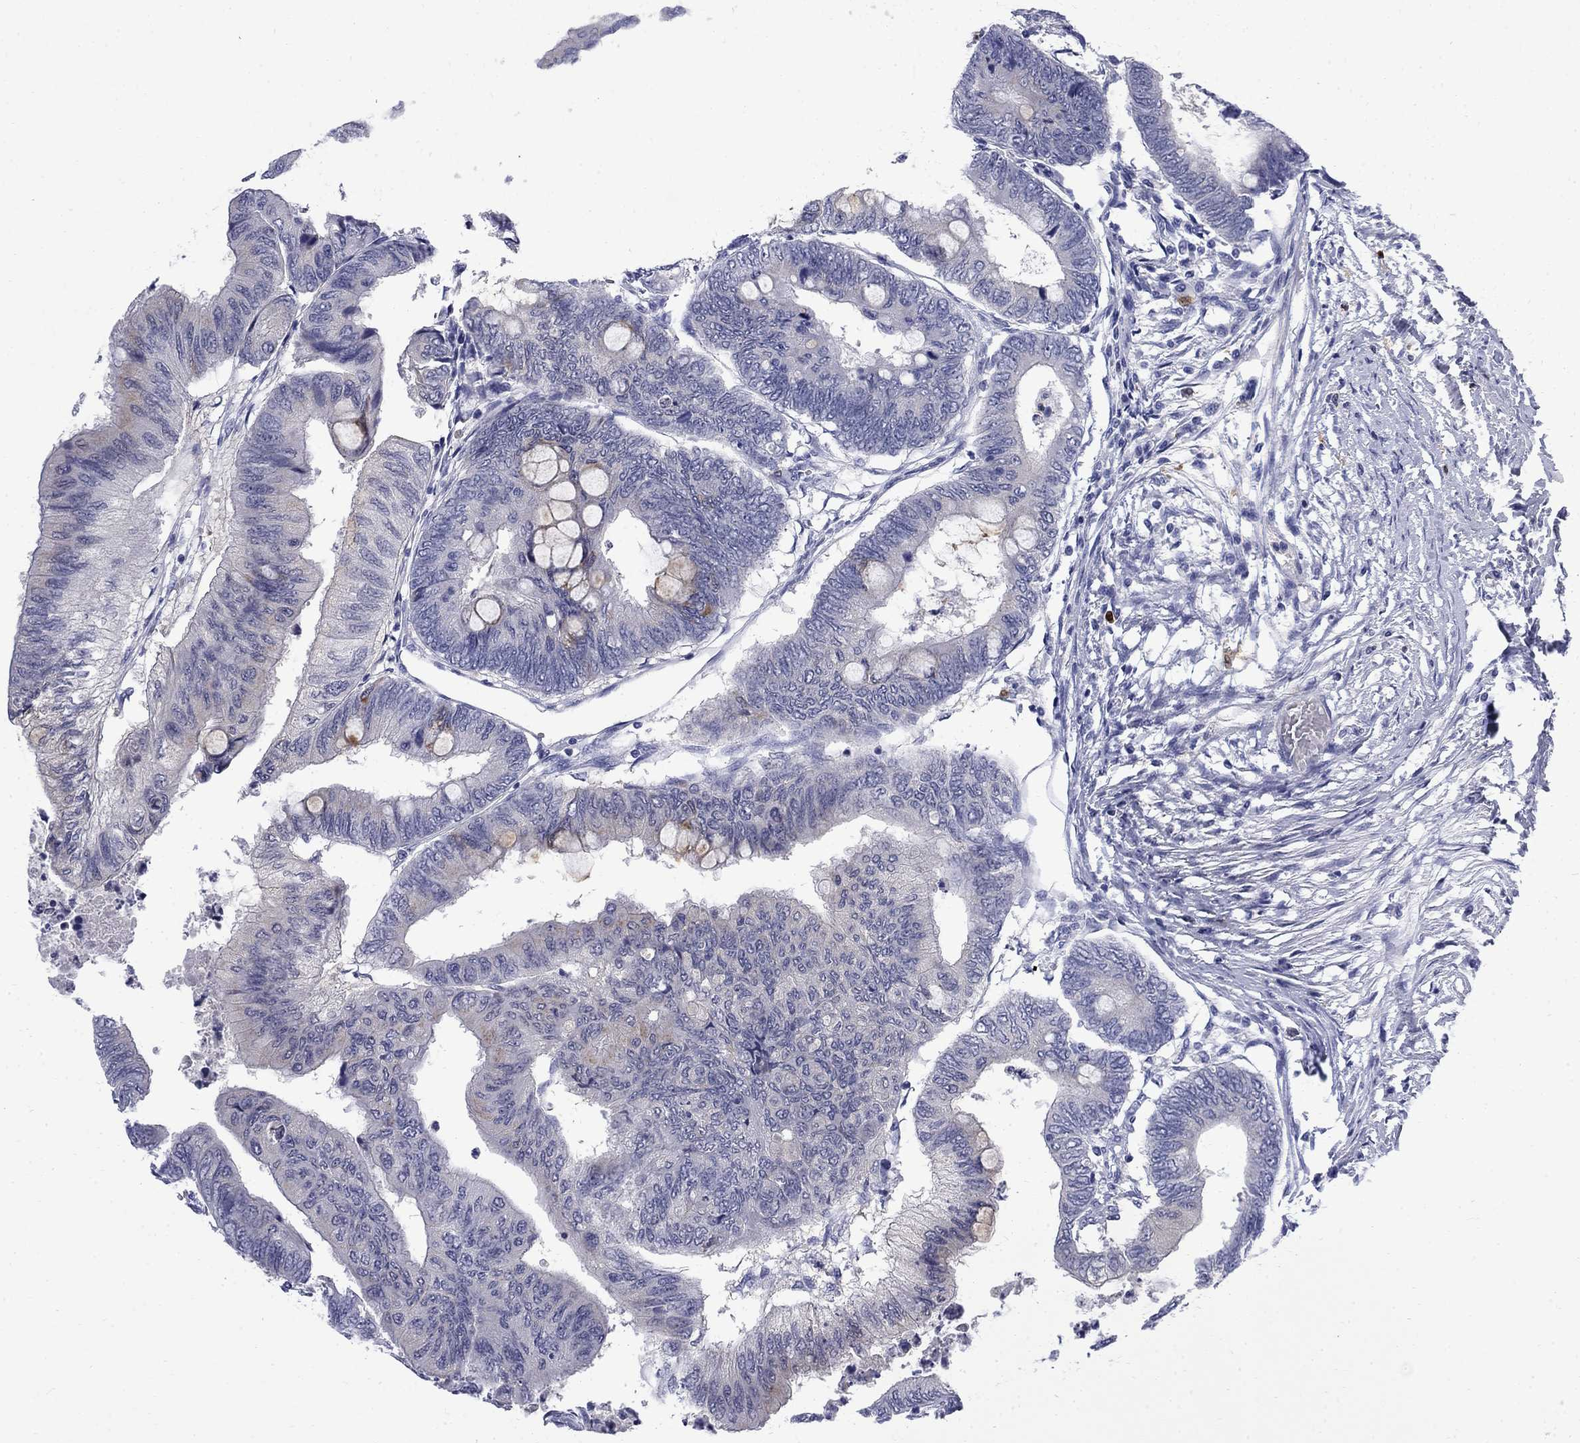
{"staining": {"intensity": "negative", "quantity": "none", "location": "none"}, "tissue": "colorectal cancer", "cell_type": "Tumor cells", "image_type": "cancer", "snomed": [{"axis": "morphology", "description": "Normal tissue, NOS"}, {"axis": "morphology", "description": "Adenocarcinoma, NOS"}, {"axis": "topography", "description": "Rectum"}, {"axis": "topography", "description": "Peripheral nerve tissue"}], "caption": "Colorectal cancer was stained to show a protein in brown. There is no significant expression in tumor cells.", "gene": "SERPINB2", "patient": {"sex": "male", "age": 92}}